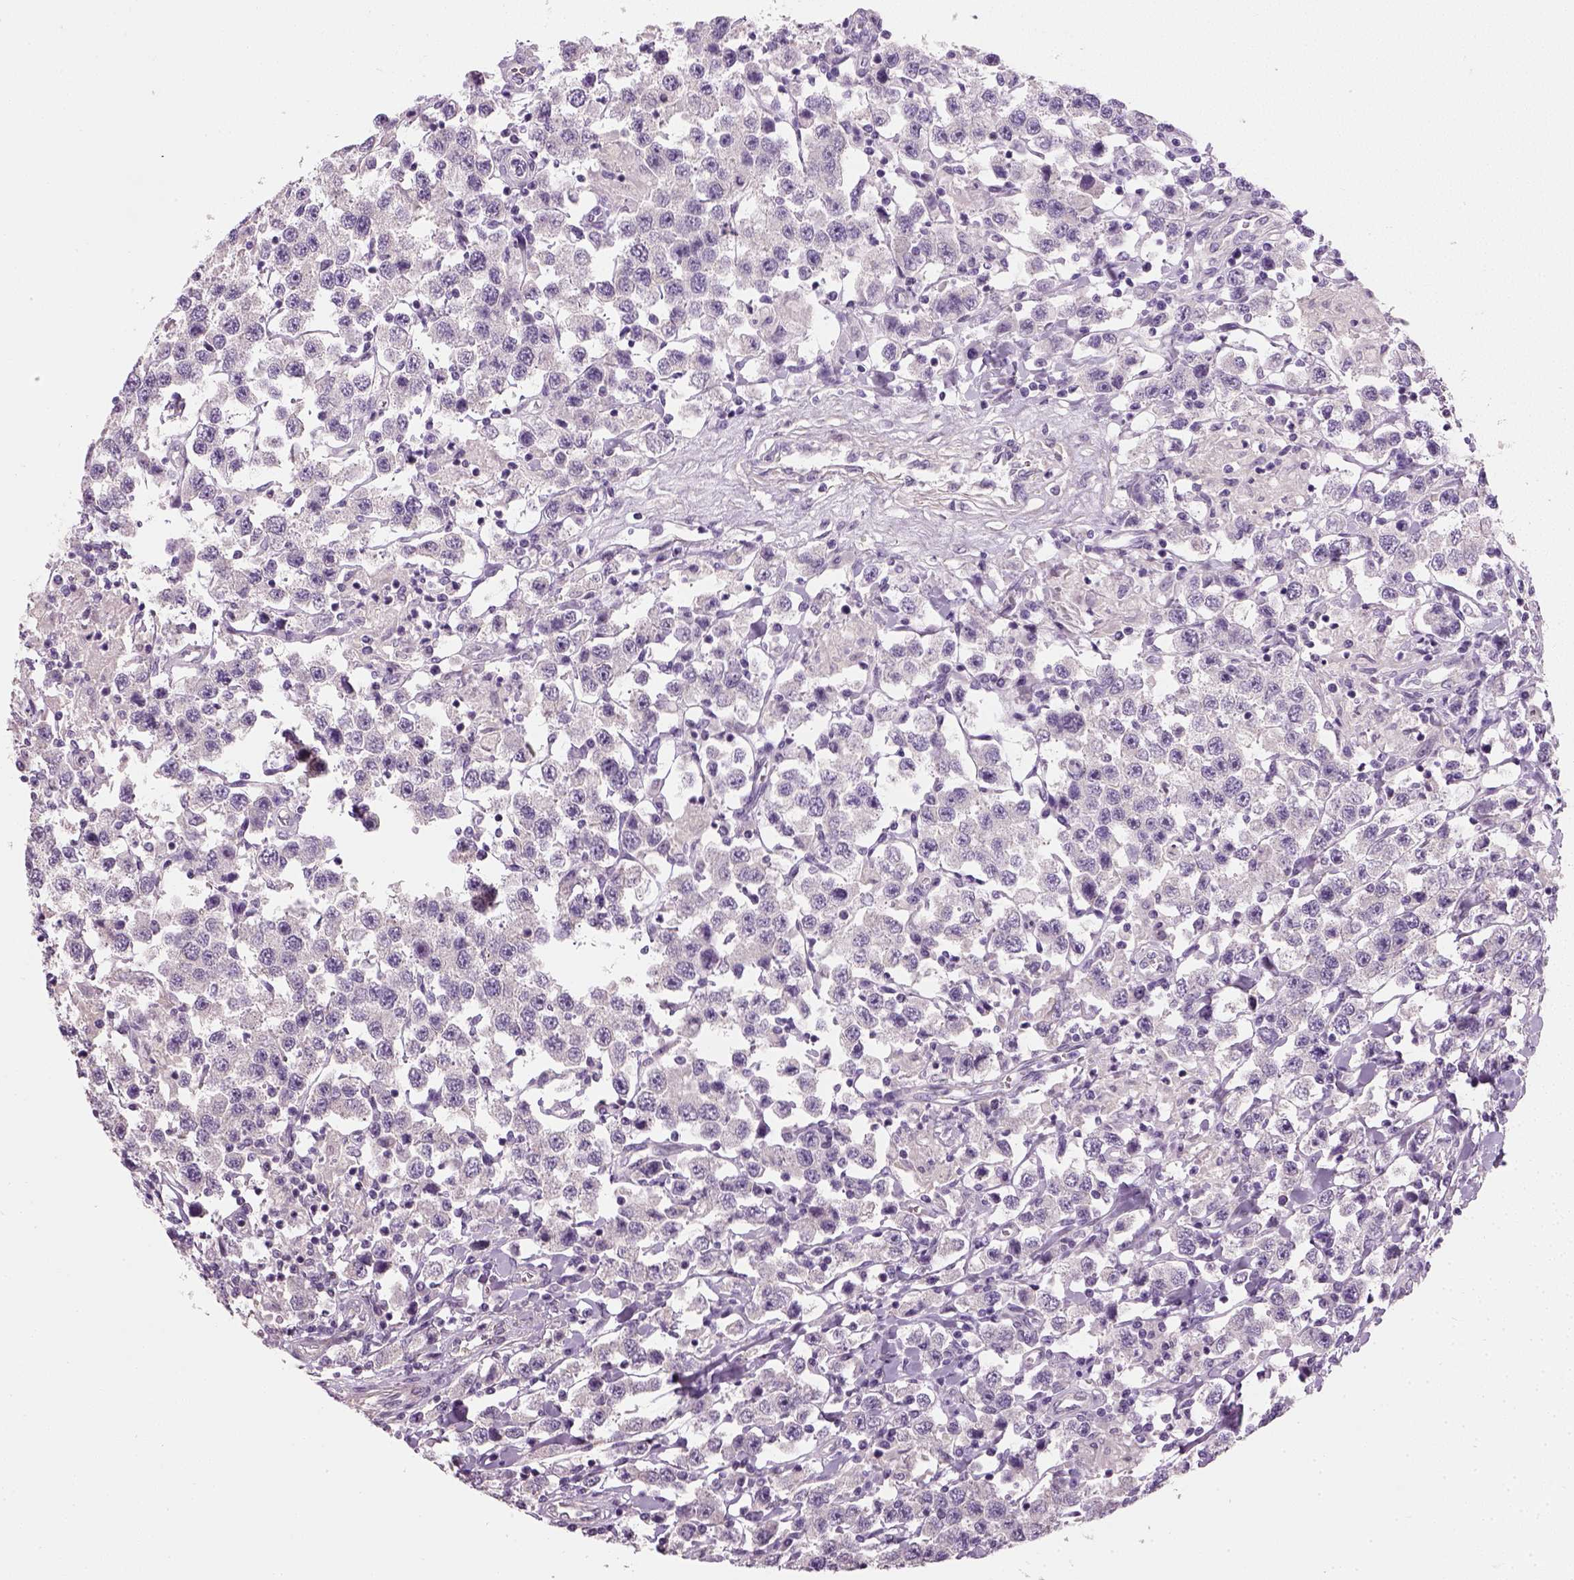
{"staining": {"intensity": "negative", "quantity": "none", "location": "none"}, "tissue": "testis cancer", "cell_type": "Tumor cells", "image_type": "cancer", "snomed": [{"axis": "morphology", "description": "Seminoma, NOS"}, {"axis": "topography", "description": "Testis"}], "caption": "There is no significant positivity in tumor cells of seminoma (testis).", "gene": "ELOVL3", "patient": {"sex": "male", "age": 45}}